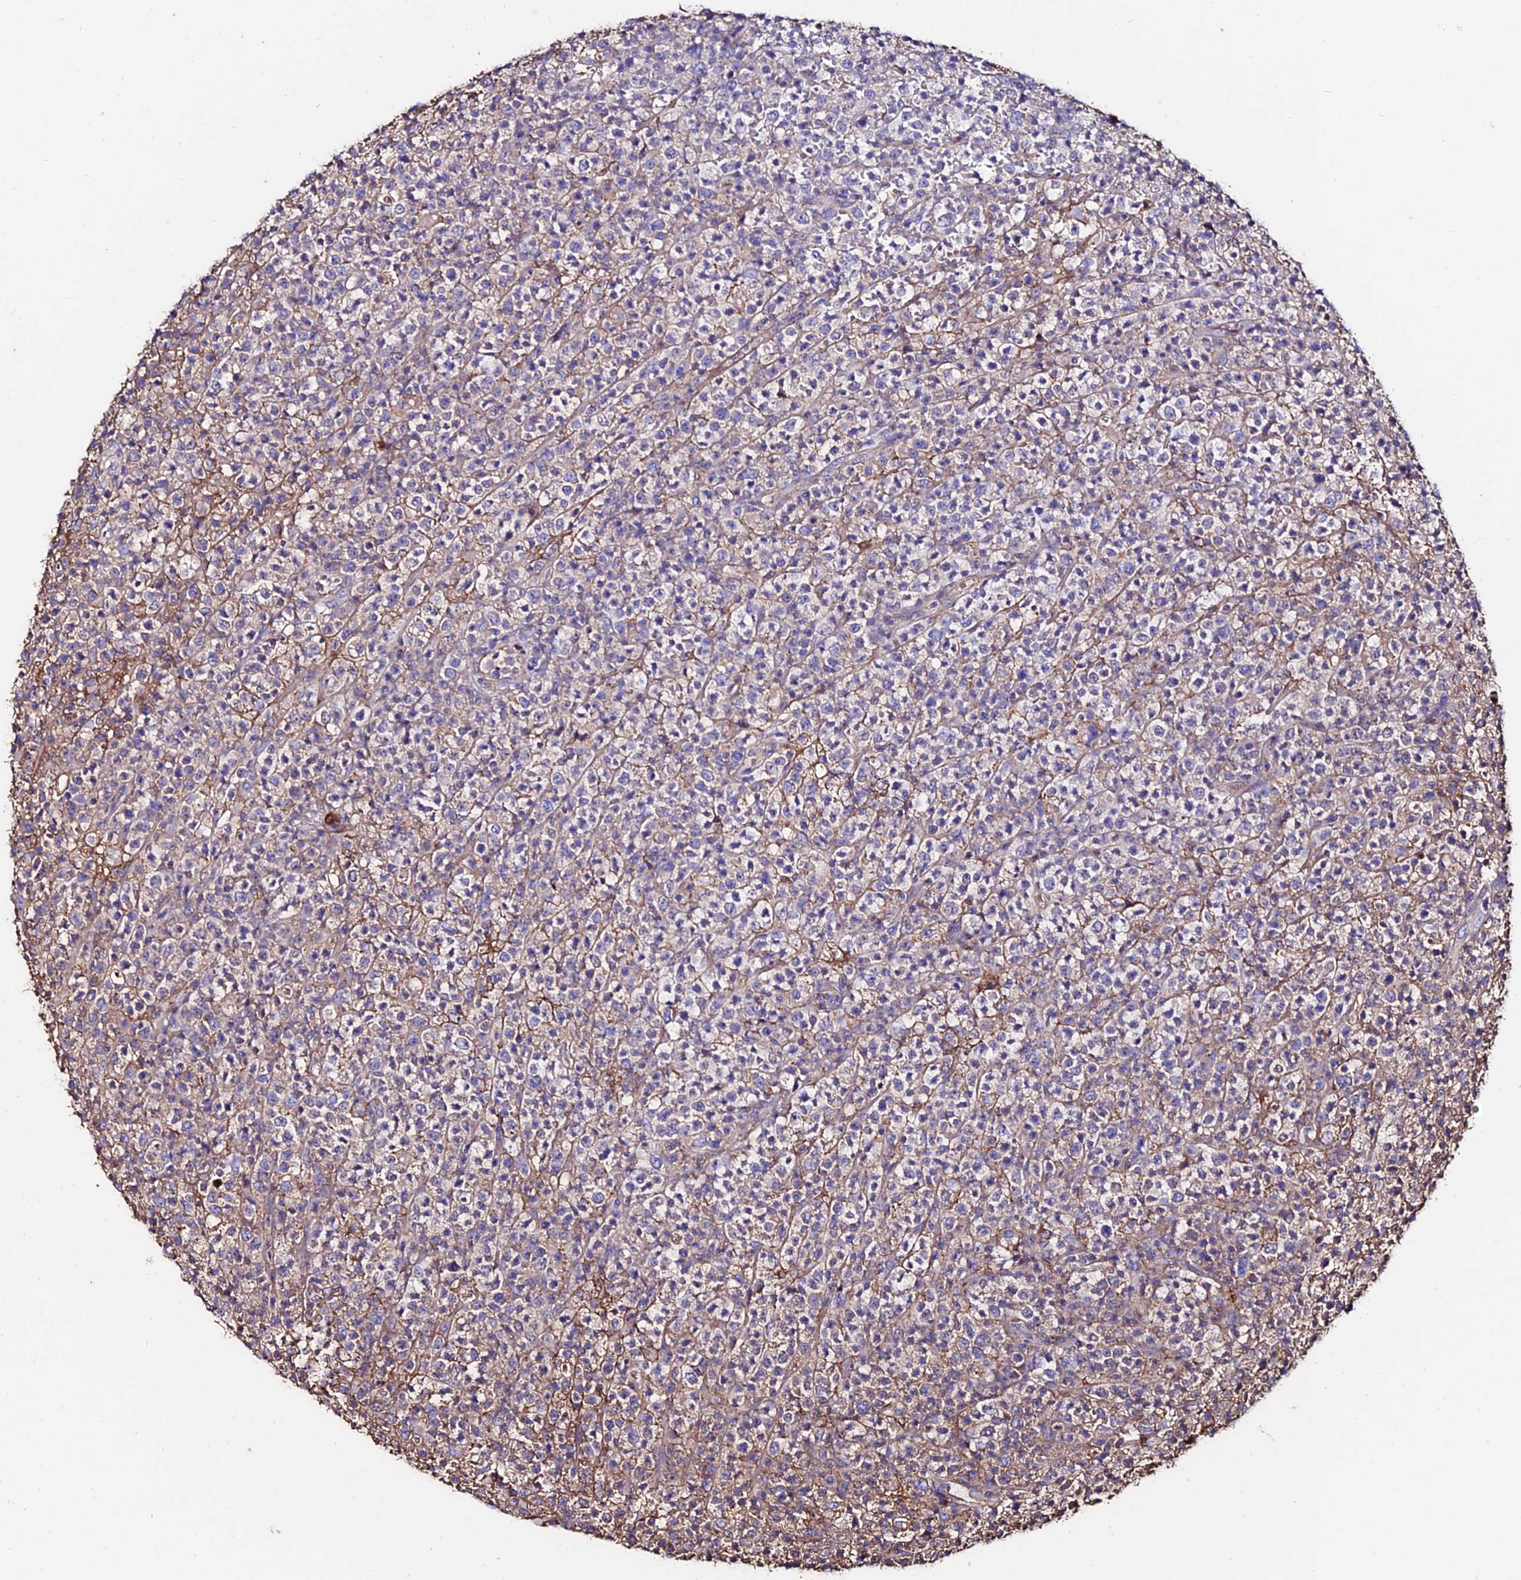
{"staining": {"intensity": "negative", "quantity": "none", "location": "none"}, "tissue": "lymphoma", "cell_type": "Tumor cells", "image_type": "cancer", "snomed": [{"axis": "morphology", "description": "Malignant lymphoma, non-Hodgkin's type, High grade"}, {"axis": "topography", "description": "Colon"}], "caption": "A histopathology image of lymphoma stained for a protein exhibits no brown staining in tumor cells. The staining was performed using DAB (3,3'-diaminobenzidine) to visualize the protein expression in brown, while the nuclei were stained in blue with hematoxylin (Magnification: 20x).", "gene": "SLC25A16", "patient": {"sex": "female", "age": 53}}